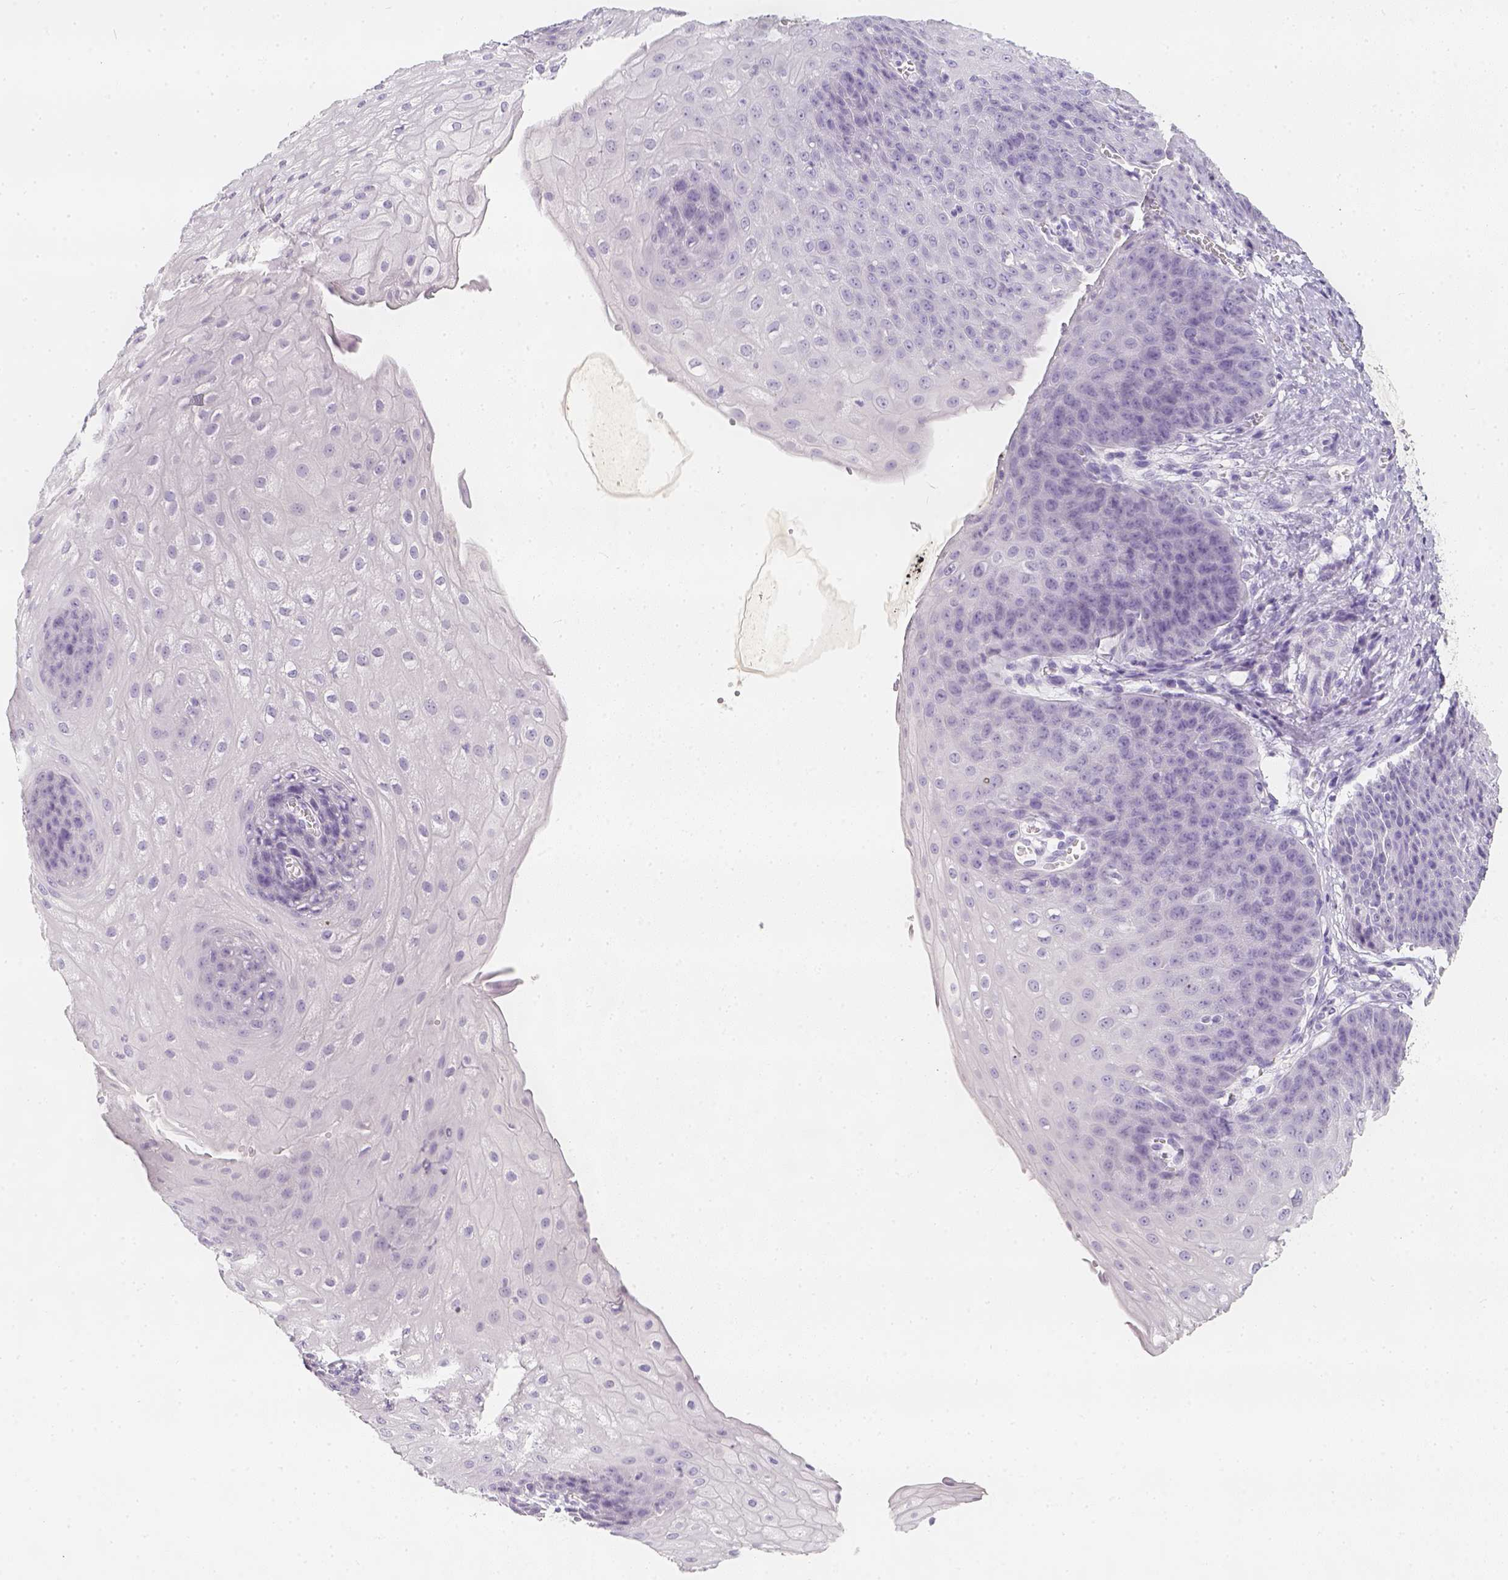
{"staining": {"intensity": "negative", "quantity": "none", "location": "none"}, "tissue": "esophagus", "cell_type": "Squamous epithelial cells", "image_type": "normal", "snomed": [{"axis": "morphology", "description": "Normal tissue, NOS"}, {"axis": "topography", "description": "Esophagus"}], "caption": "IHC of normal human esophagus displays no positivity in squamous epithelial cells.", "gene": "SLC18A1", "patient": {"sex": "male", "age": 71}}